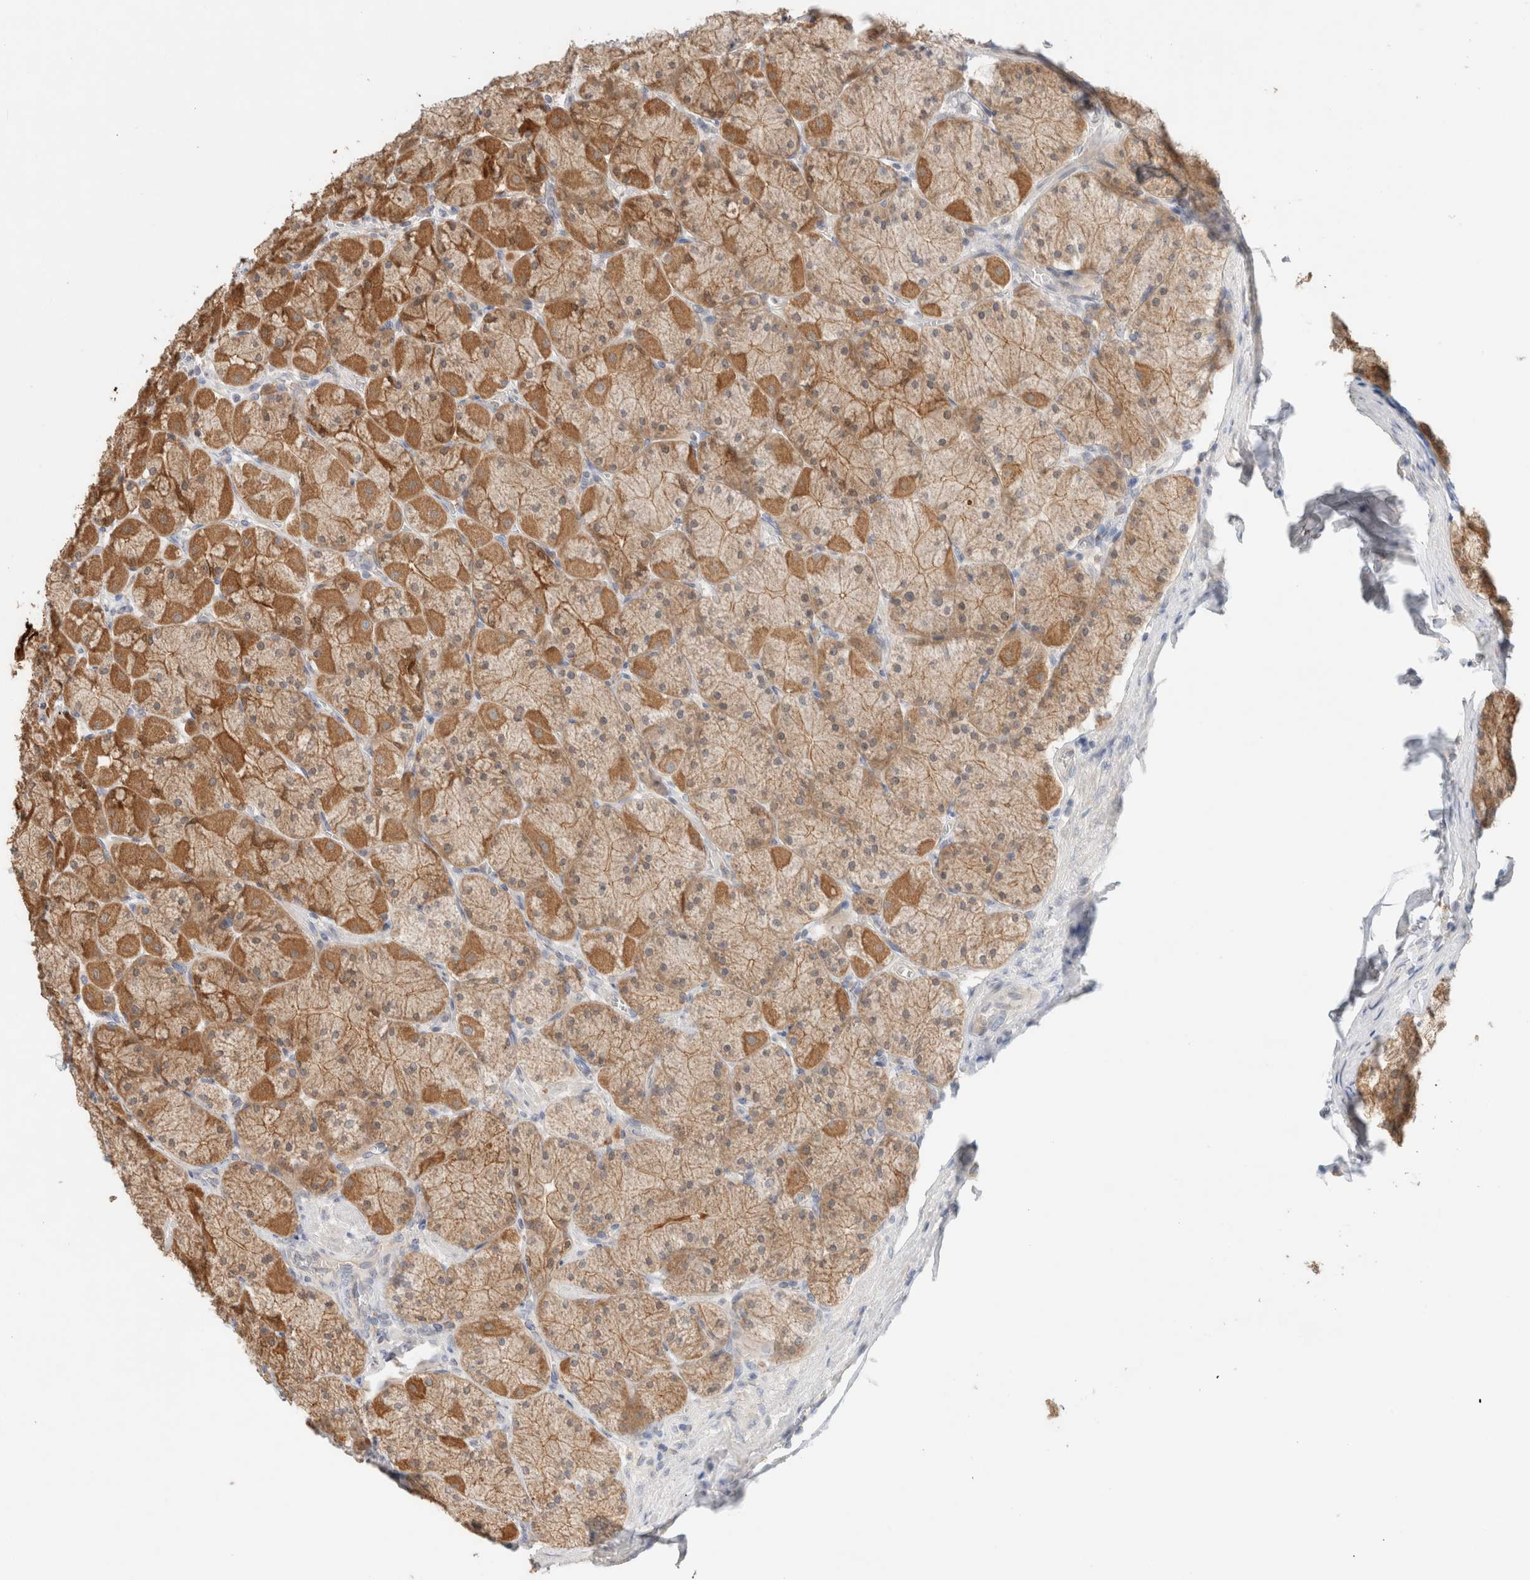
{"staining": {"intensity": "moderate", "quantity": ">75%", "location": "cytoplasmic/membranous"}, "tissue": "stomach", "cell_type": "Glandular cells", "image_type": "normal", "snomed": [{"axis": "morphology", "description": "Normal tissue, NOS"}, {"axis": "topography", "description": "Stomach, upper"}], "caption": "Immunohistochemical staining of benign human stomach demonstrates >75% levels of moderate cytoplasmic/membranous protein expression in about >75% of glandular cells. (DAB IHC, brown staining for protein, blue staining for nuclei).", "gene": "CA13", "patient": {"sex": "female", "age": 56}}